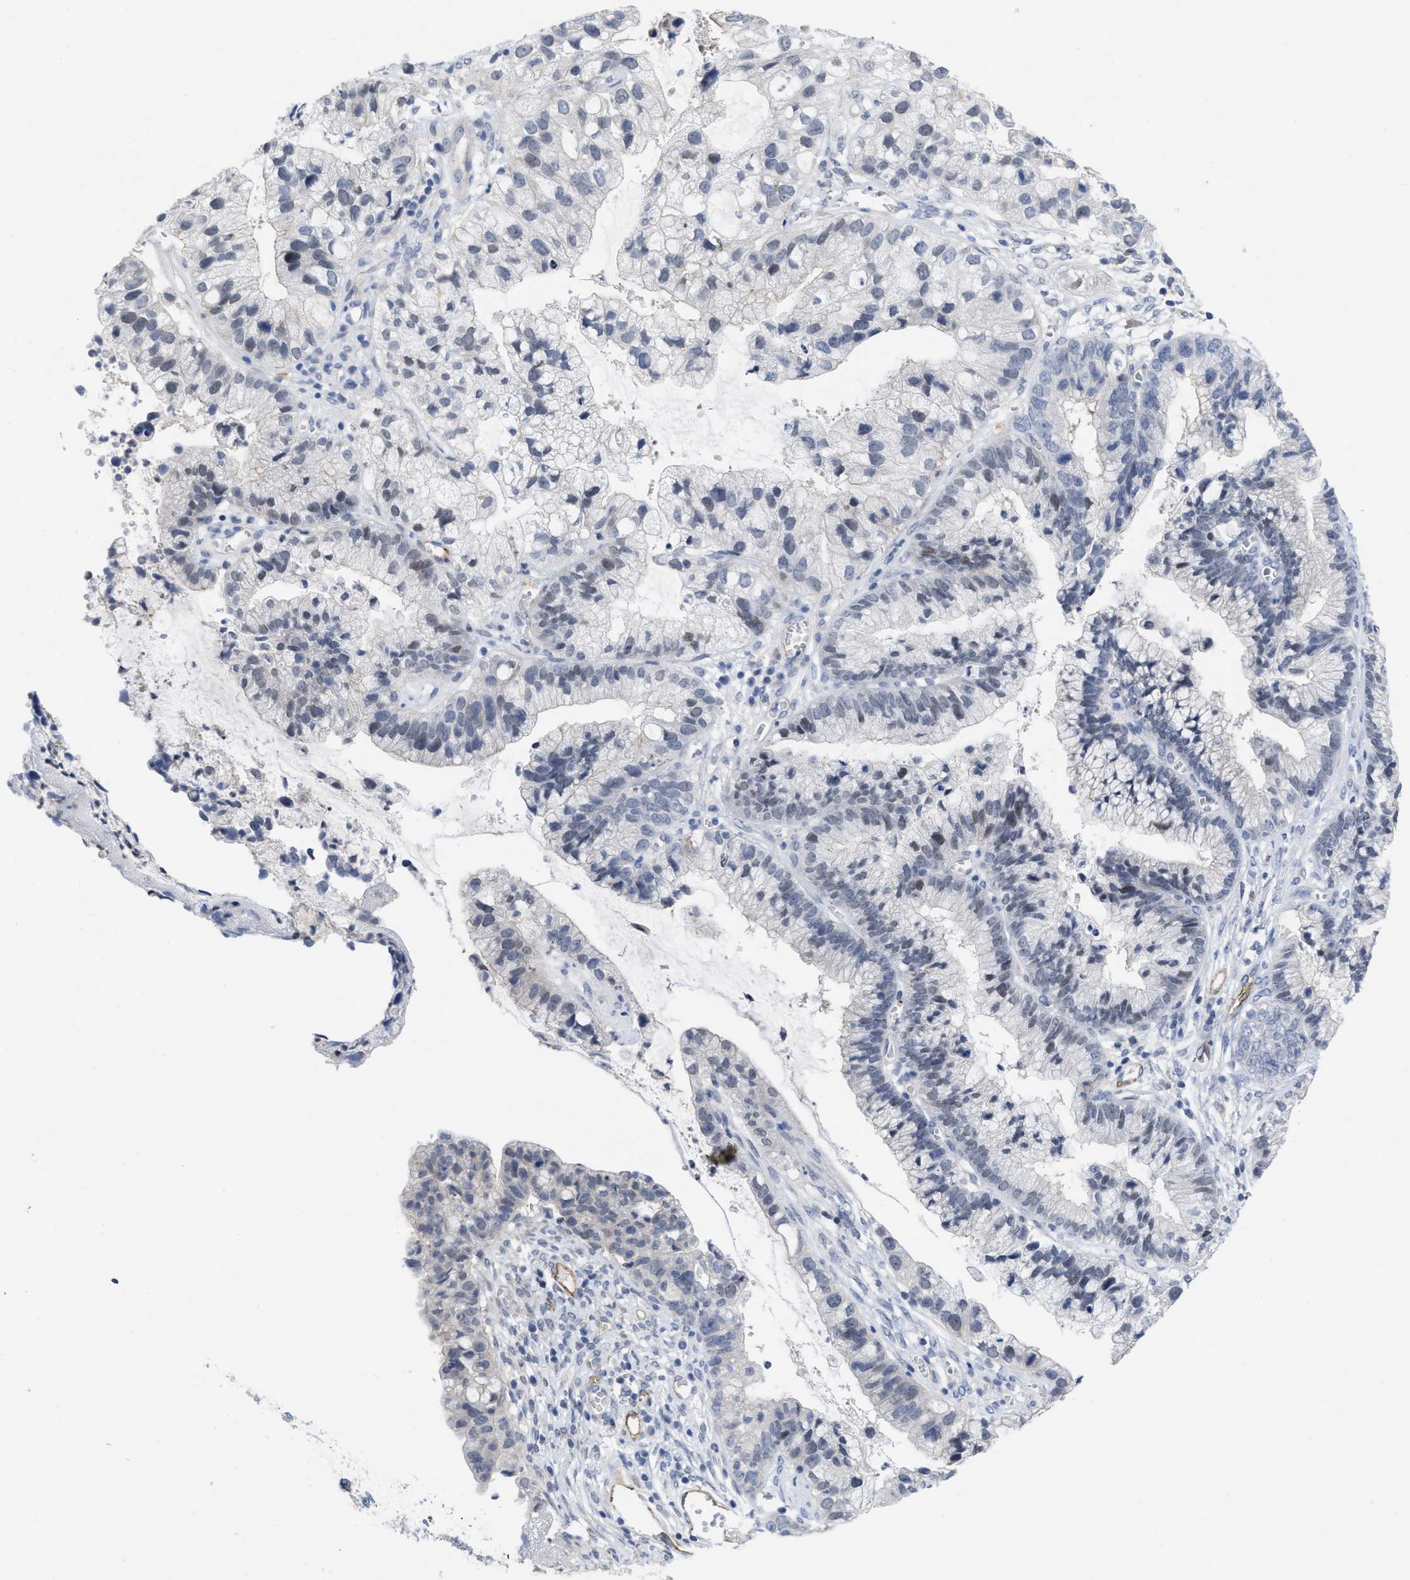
{"staining": {"intensity": "weak", "quantity": "<25%", "location": "nuclear"}, "tissue": "cervical cancer", "cell_type": "Tumor cells", "image_type": "cancer", "snomed": [{"axis": "morphology", "description": "Adenocarcinoma, NOS"}, {"axis": "topography", "description": "Cervix"}], "caption": "There is no significant positivity in tumor cells of adenocarcinoma (cervical). The staining was performed using DAB (3,3'-diaminobenzidine) to visualize the protein expression in brown, while the nuclei were stained in blue with hematoxylin (Magnification: 20x).", "gene": "ACKR1", "patient": {"sex": "female", "age": 44}}